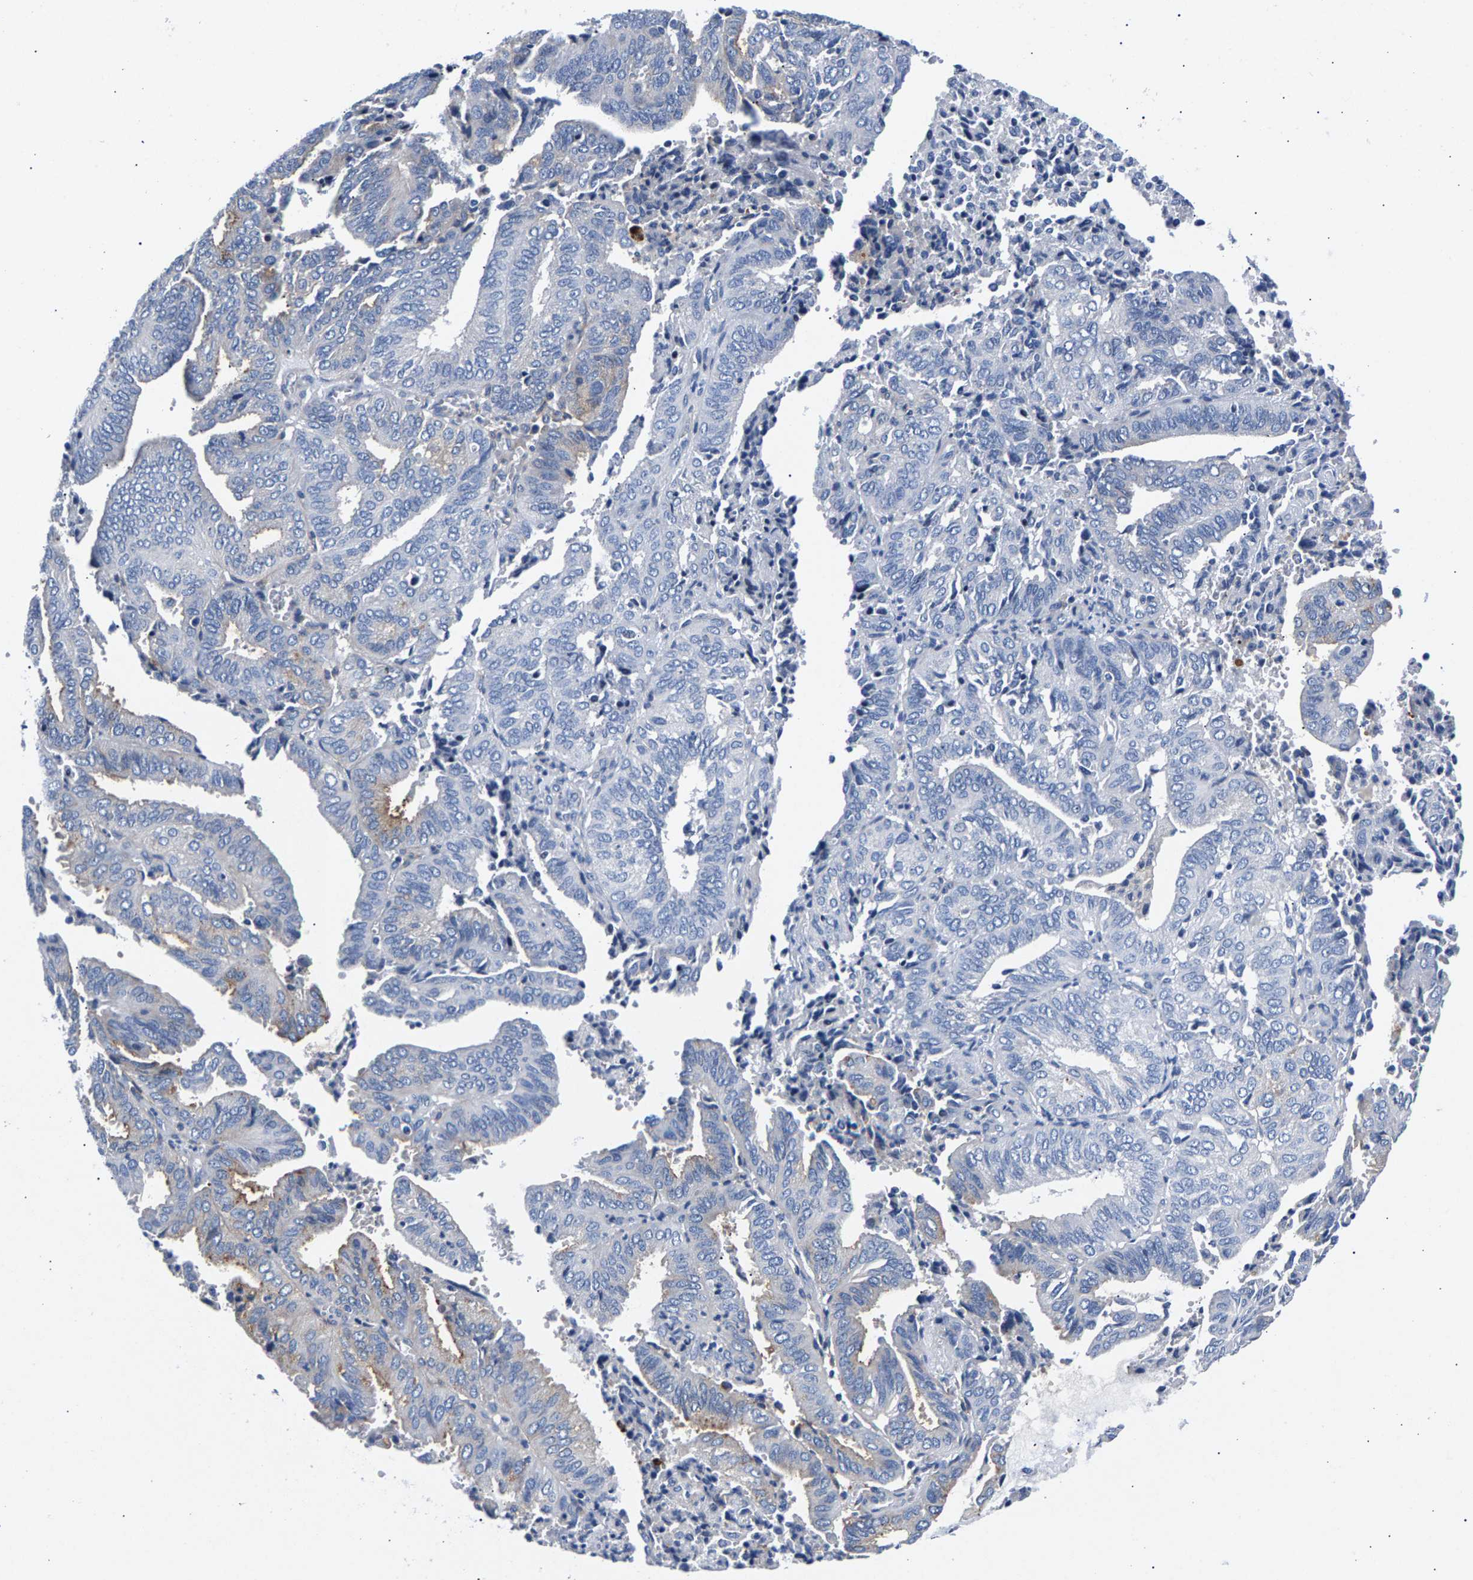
{"staining": {"intensity": "strong", "quantity": "<25%", "location": "cytoplasmic/membranous"}, "tissue": "endometrial cancer", "cell_type": "Tumor cells", "image_type": "cancer", "snomed": [{"axis": "morphology", "description": "Adenocarcinoma, NOS"}, {"axis": "topography", "description": "Uterus"}], "caption": "Approximately <25% of tumor cells in human endometrial cancer demonstrate strong cytoplasmic/membranous protein staining as visualized by brown immunohistochemical staining.", "gene": "P2RY4", "patient": {"sex": "female", "age": 60}}